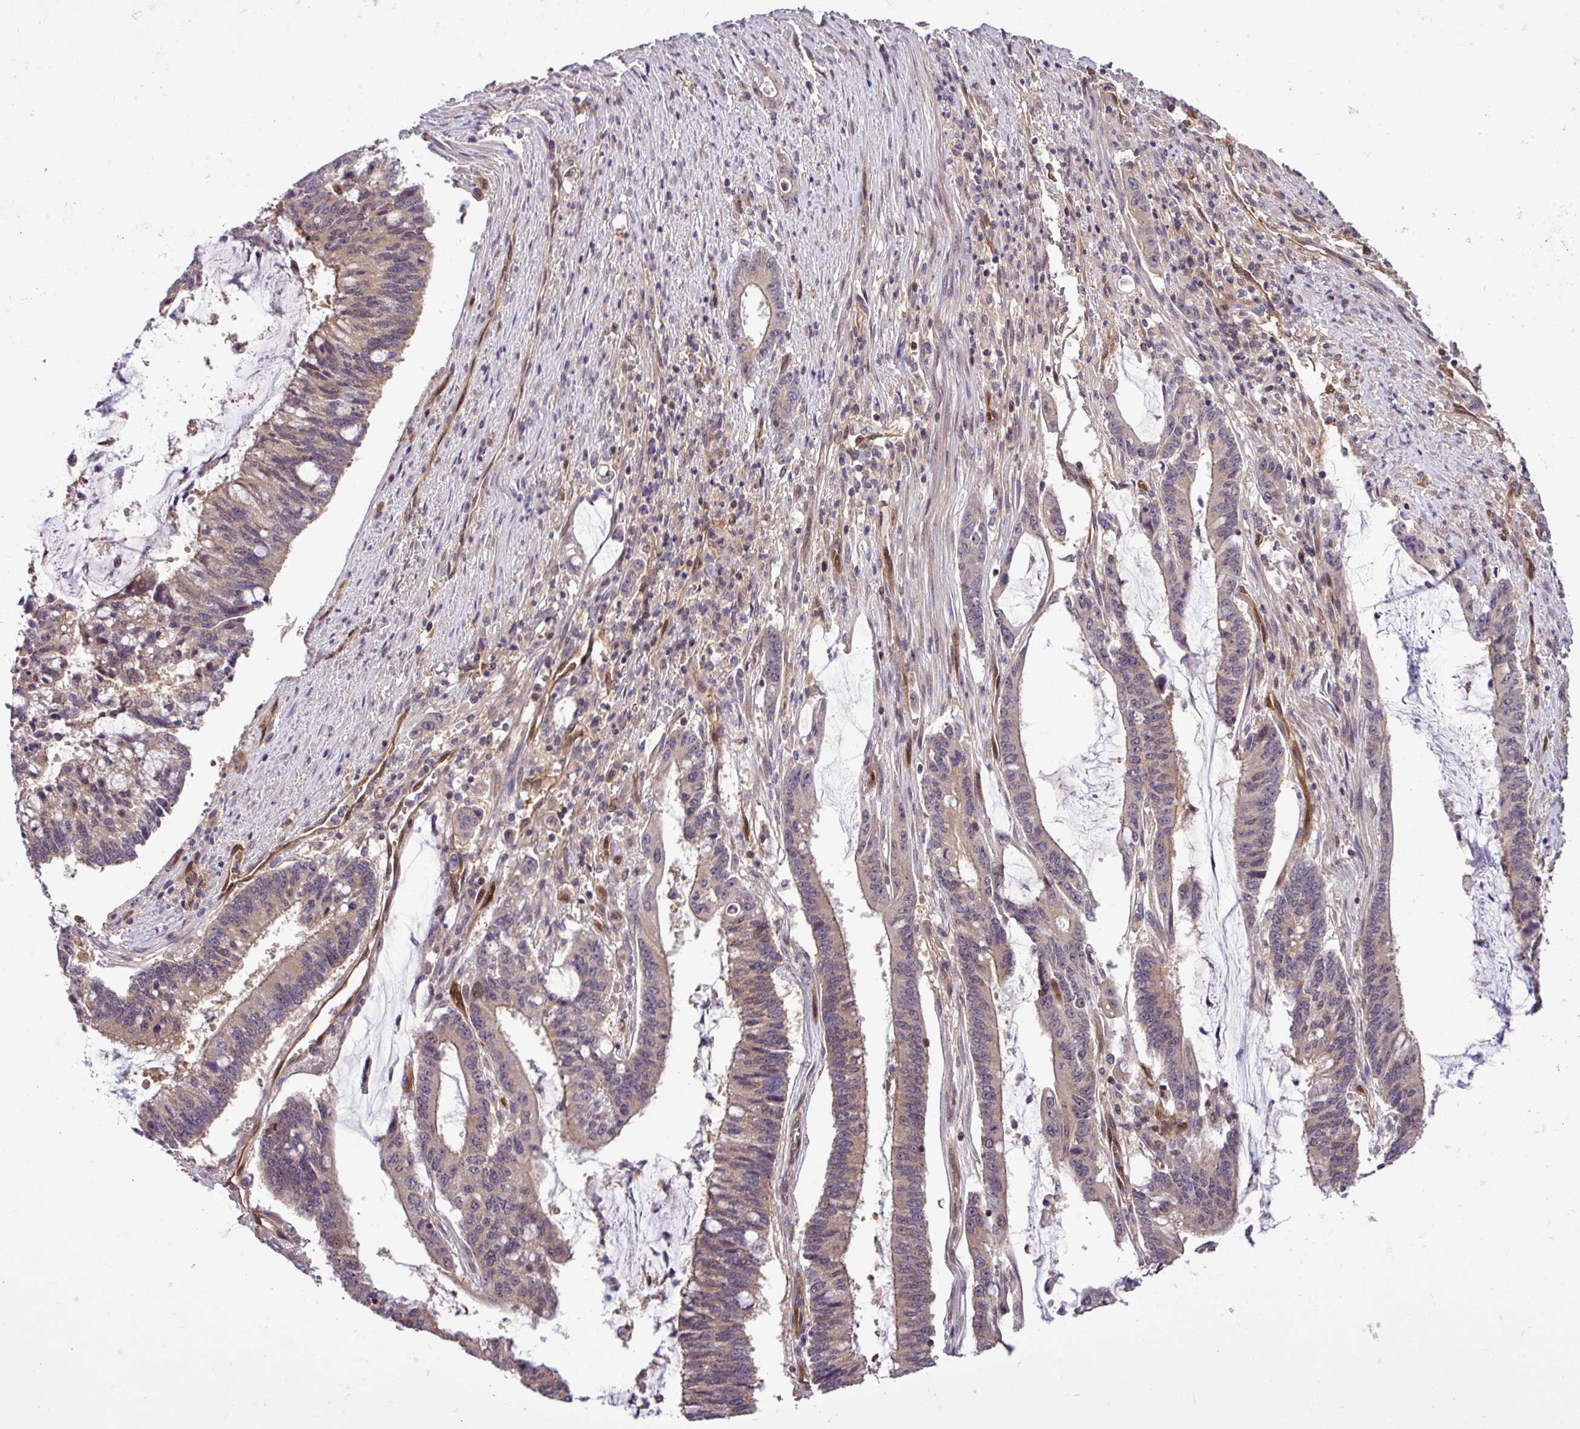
{"staining": {"intensity": "weak", "quantity": "25%-75%", "location": "cytoplasmic/membranous"}, "tissue": "pancreatic cancer", "cell_type": "Tumor cells", "image_type": "cancer", "snomed": [{"axis": "morphology", "description": "Adenocarcinoma, NOS"}, {"axis": "topography", "description": "Pancreas"}], "caption": "High-power microscopy captured an immunohistochemistry (IHC) image of pancreatic adenocarcinoma, revealing weak cytoplasmic/membranous expression in approximately 25%-75% of tumor cells.", "gene": "CARHSP1", "patient": {"sex": "female", "age": 50}}